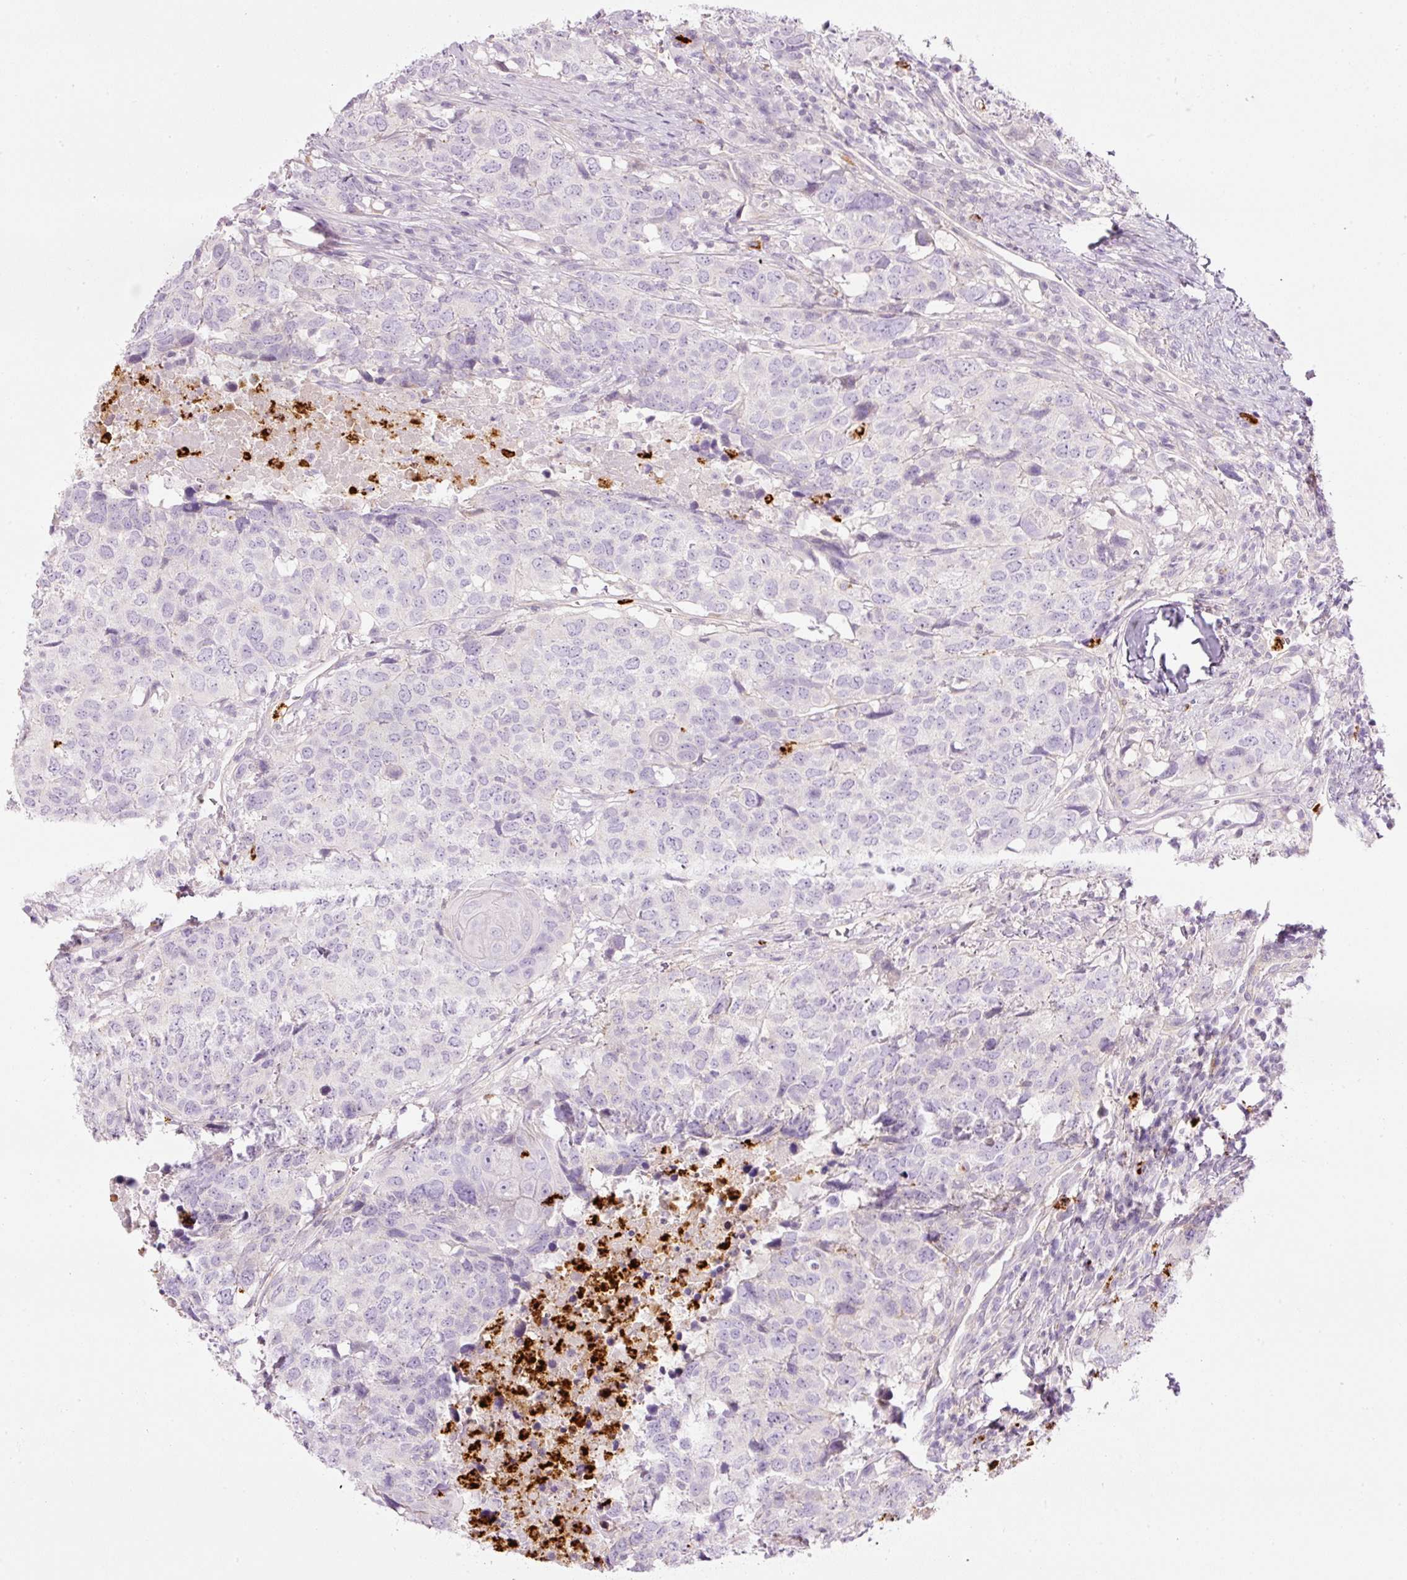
{"staining": {"intensity": "negative", "quantity": "none", "location": "none"}, "tissue": "head and neck cancer", "cell_type": "Tumor cells", "image_type": "cancer", "snomed": [{"axis": "morphology", "description": "Normal tissue, NOS"}, {"axis": "morphology", "description": "Squamous cell carcinoma, NOS"}, {"axis": "topography", "description": "Skeletal muscle"}, {"axis": "topography", "description": "Vascular tissue"}, {"axis": "topography", "description": "Peripheral nerve tissue"}, {"axis": "topography", "description": "Head-Neck"}], "caption": "DAB (3,3'-diaminobenzidine) immunohistochemical staining of head and neck cancer (squamous cell carcinoma) shows no significant expression in tumor cells. The staining is performed using DAB brown chromogen with nuclei counter-stained in using hematoxylin.", "gene": "MAP3K3", "patient": {"sex": "male", "age": 66}}